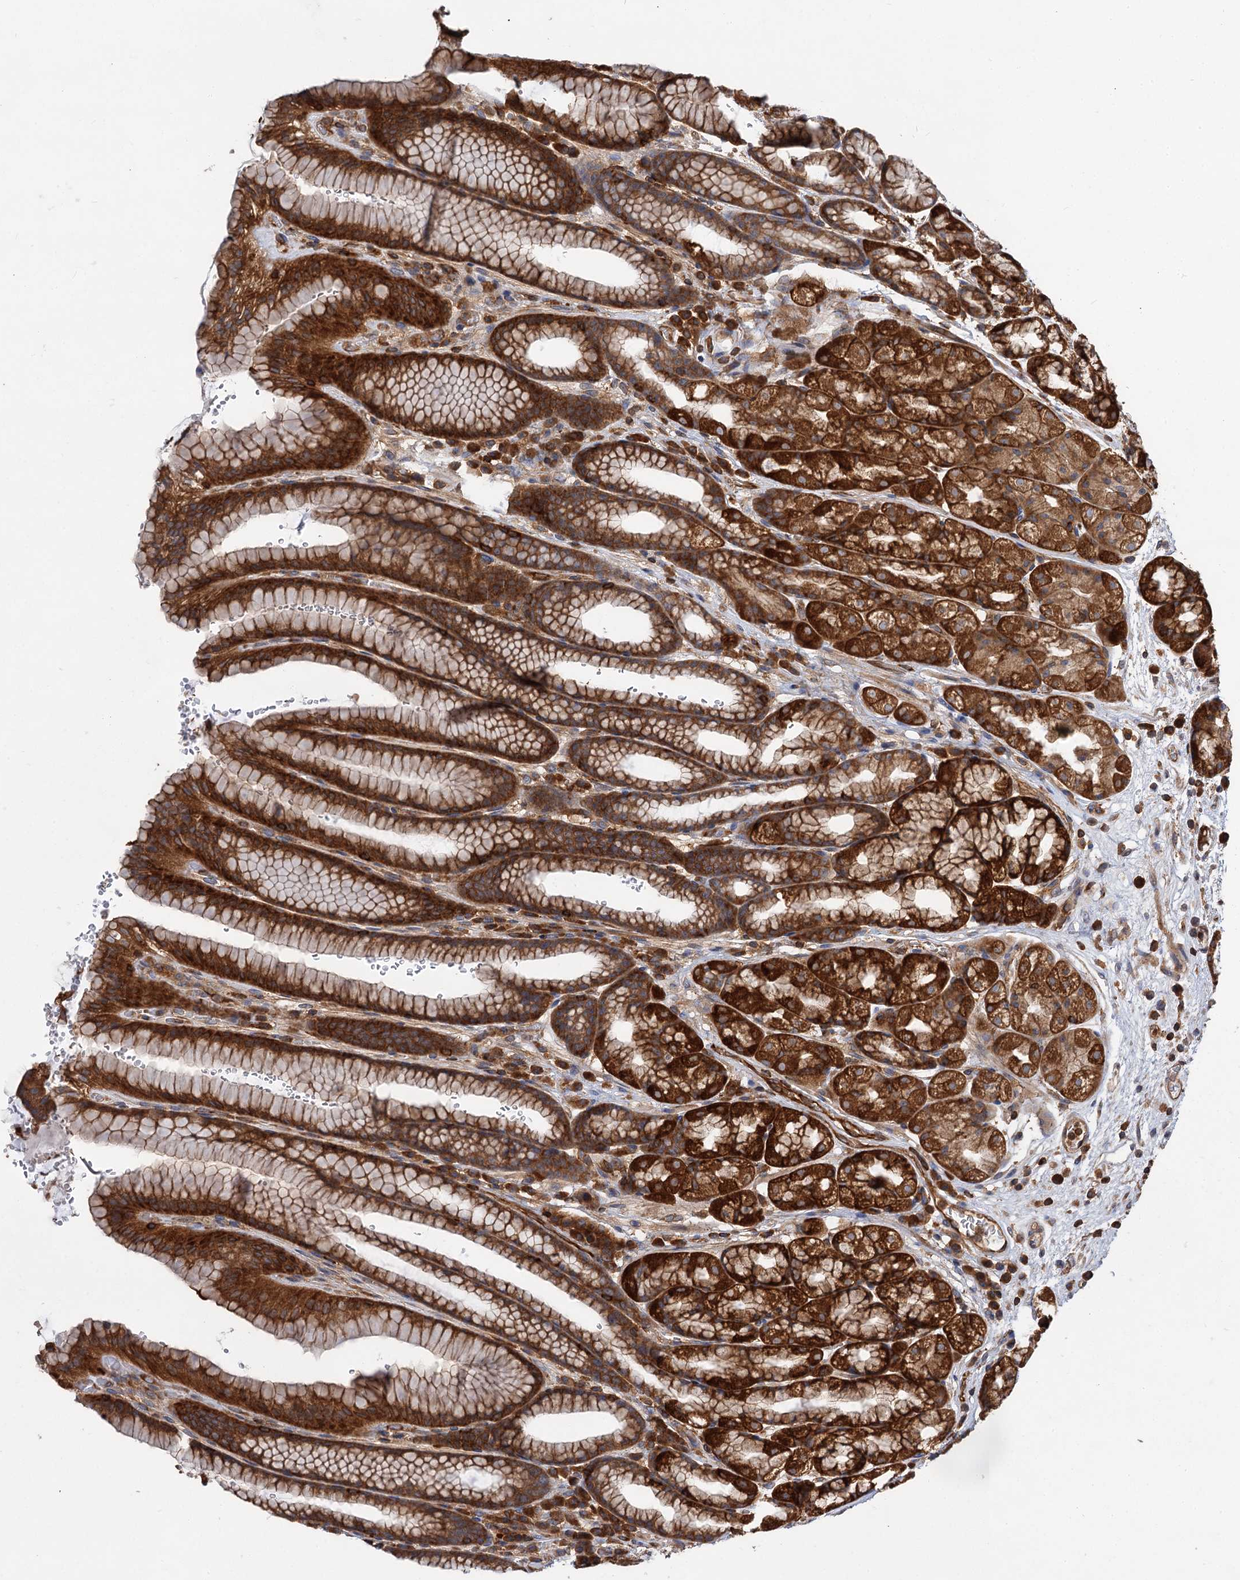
{"staining": {"intensity": "strong", "quantity": ">75%", "location": "cytoplasmic/membranous"}, "tissue": "stomach", "cell_type": "Glandular cells", "image_type": "normal", "snomed": [{"axis": "morphology", "description": "Normal tissue, NOS"}, {"axis": "morphology", "description": "Adenocarcinoma, NOS"}, {"axis": "topography", "description": "Stomach"}], "caption": "Brown immunohistochemical staining in normal stomach exhibits strong cytoplasmic/membranous staining in about >75% of glandular cells.", "gene": "PACS1", "patient": {"sex": "male", "age": 57}}